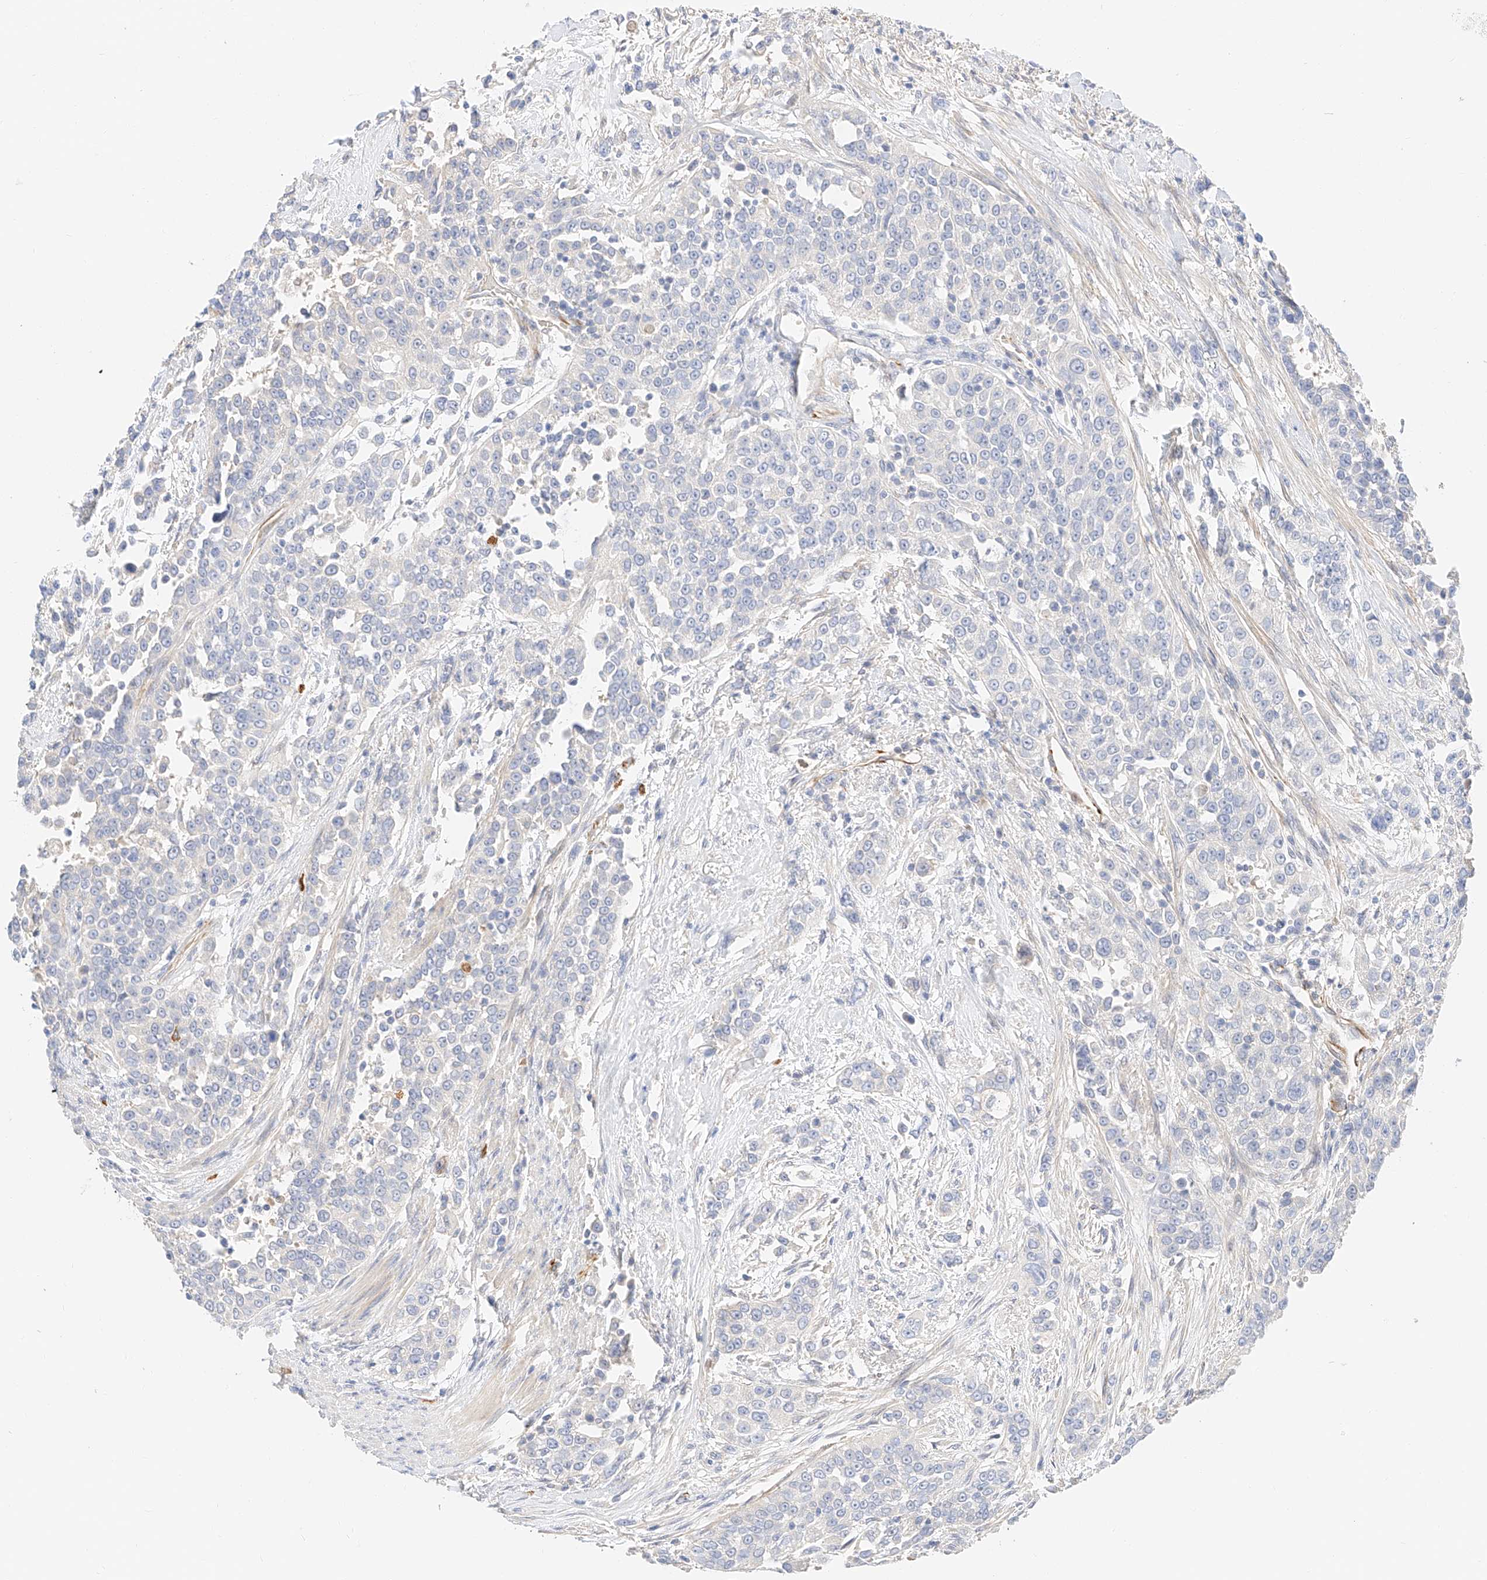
{"staining": {"intensity": "negative", "quantity": "none", "location": "none"}, "tissue": "urothelial cancer", "cell_type": "Tumor cells", "image_type": "cancer", "snomed": [{"axis": "morphology", "description": "Urothelial carcinoma, High grade"}, {"axis": "topography", "description": "Urinary bladder"}], "caption": "A high-resolution micrograph shows immunohistochemistry staining of urothelial cancer, which shows no significant positivity in tumor cells.", "gene": "CDCP2", "patient": {"sex": "female", "age": 80}}